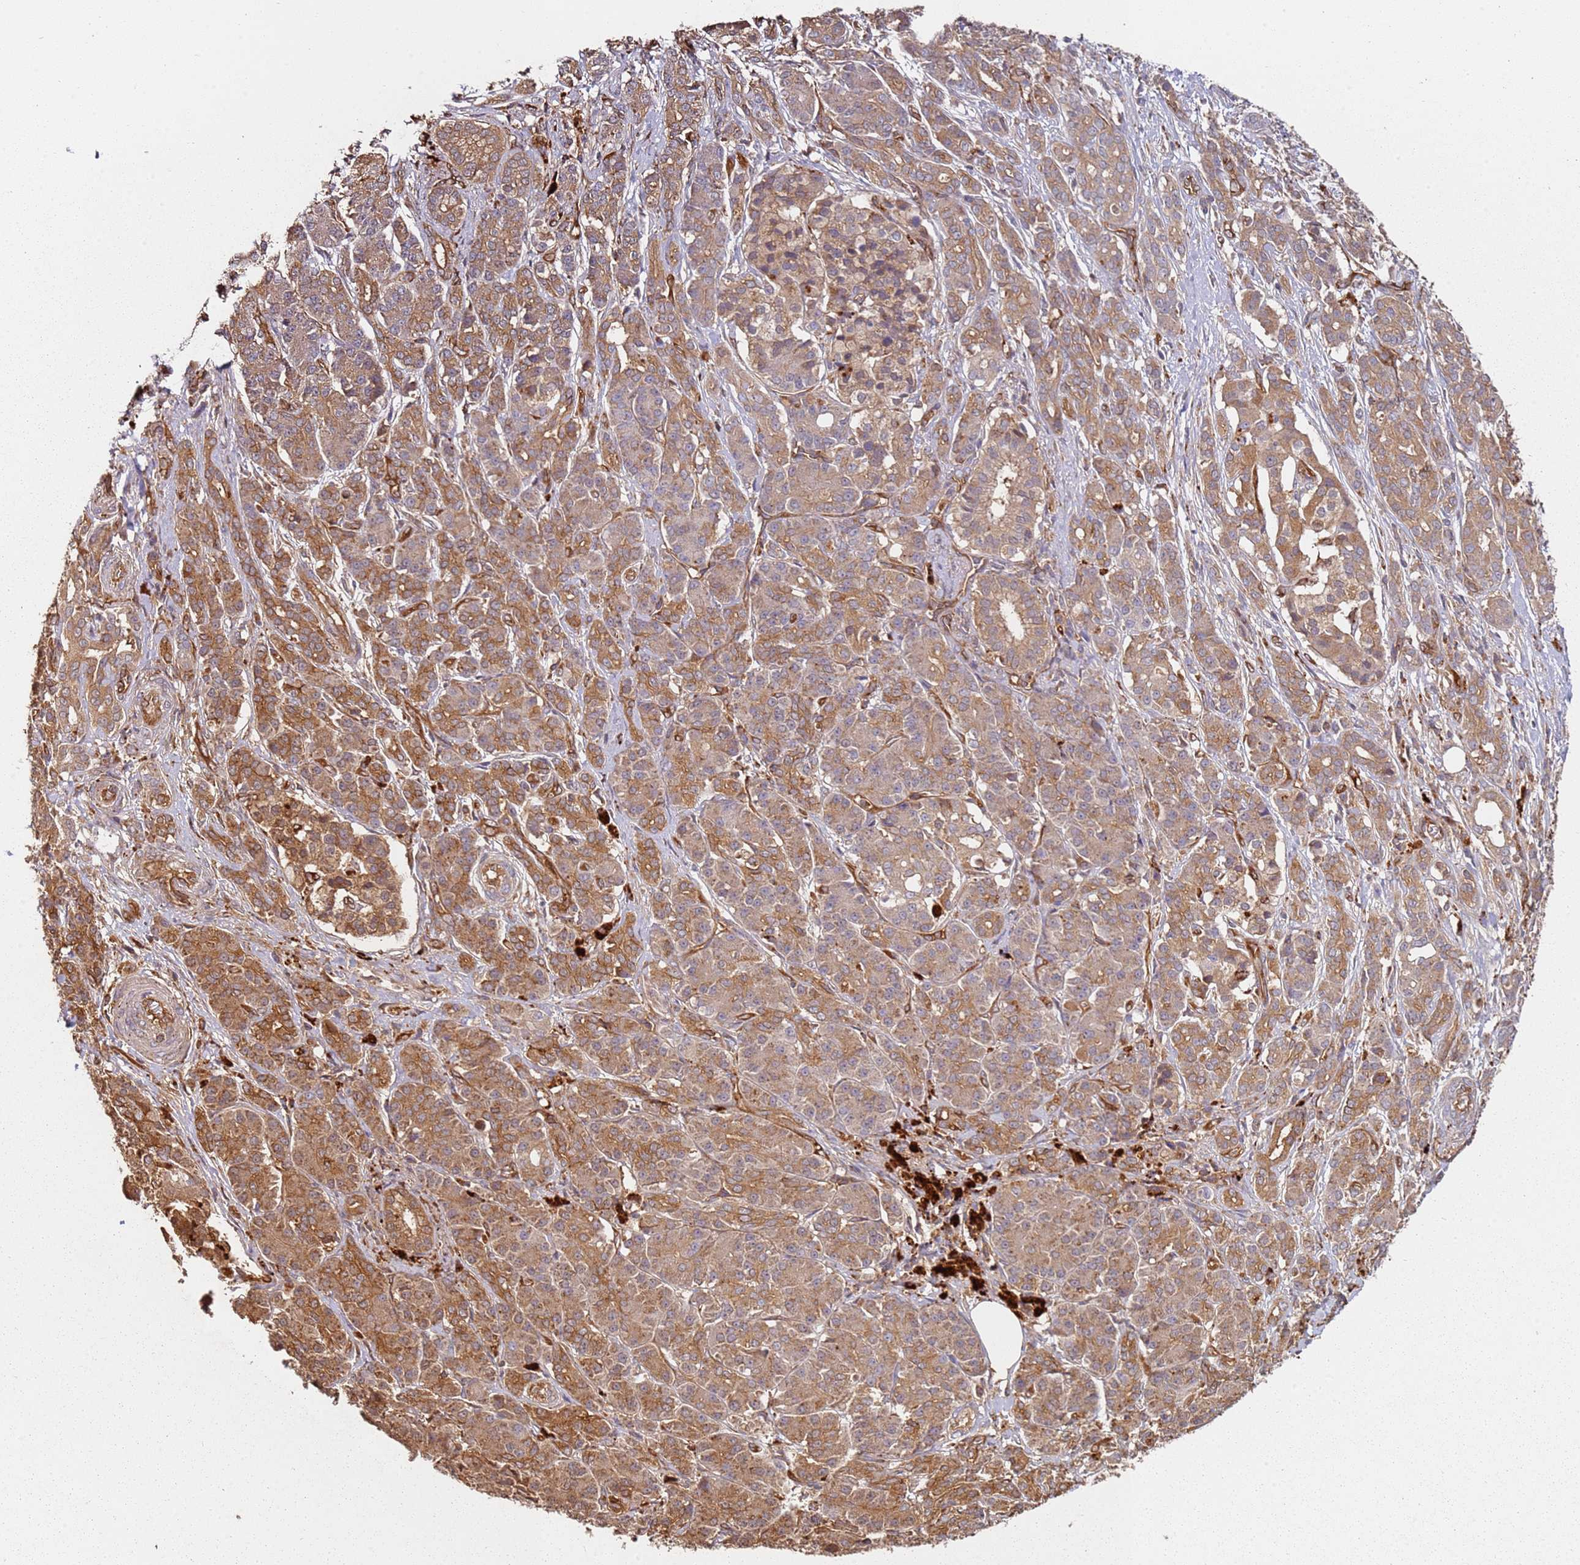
{"staining": {"intensity": "moderate", "quantity": ">75%", "location": "cytoplasmic/membranous"}, "tissue": "pancreatic cancer", "cell_type": "Tumor cells", "image_type": "cancer", "snomed": [{"axis": "morphology", "description": "Adenocarcinoma, NOS"}, {"axis": "topography", "description": "Pancreas"}], "caption": "Pancreatic cancer stained with immunohistochemistry (IHC) exhibits moderate cytoplasmic/membranous positivity in about >75% of tumor cells. (DAB (3,3'-diaminobenzidine) IHC with brightfield microscopy, high magnification).", "gene": "SCGB2B2", "patient": {"sex": "male", "age": 57}}